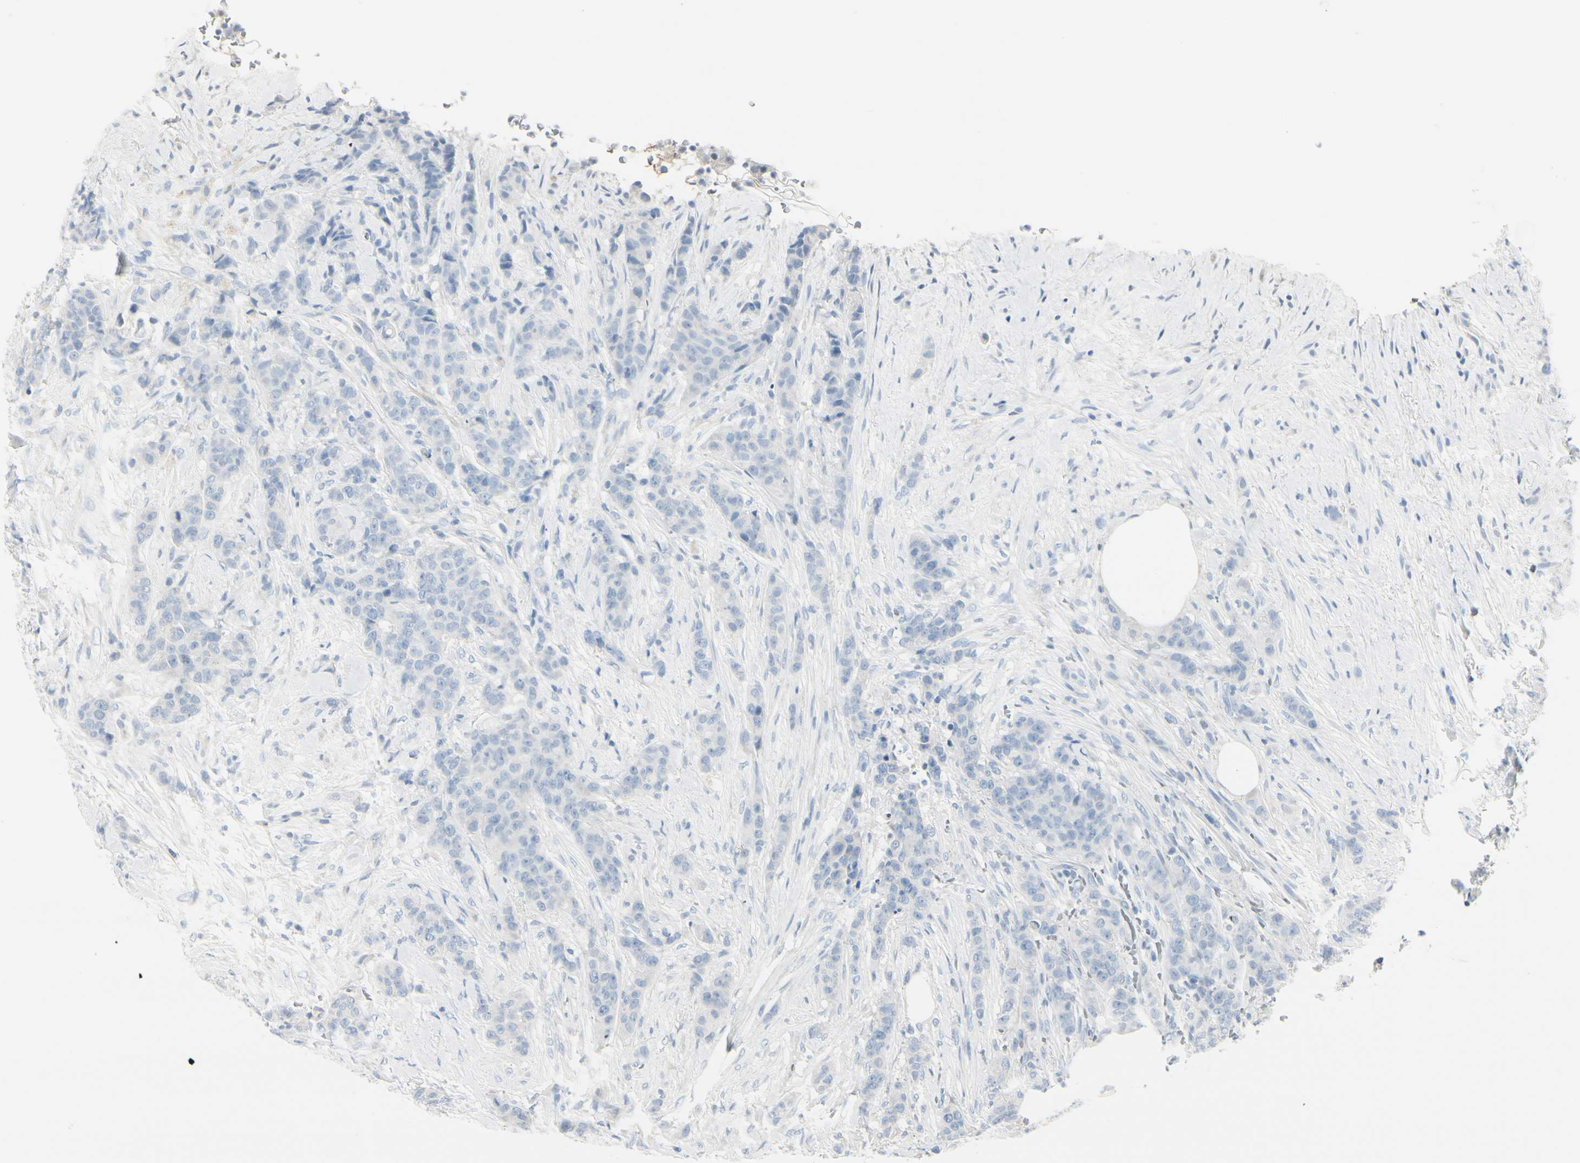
{"staining": {"intensity": "negative", "quantity": "none", "location": "none"}, "tissue": "breast cancer", "cell_type": "Tumor cells", "image_type": "cancer", "snomed": [{"axis": "morphology", "description": "Duct carcinoma"}, {"axis": "topography", "description": "Breast"}], "caption": "Human breast invasive ductal carcinoma stained for a protein using immunohistochemistry (IHC) demonstrates no expression in tumor cells.", "gene": "CDHR5", "patient": {"sex": "female", "age": 40}}